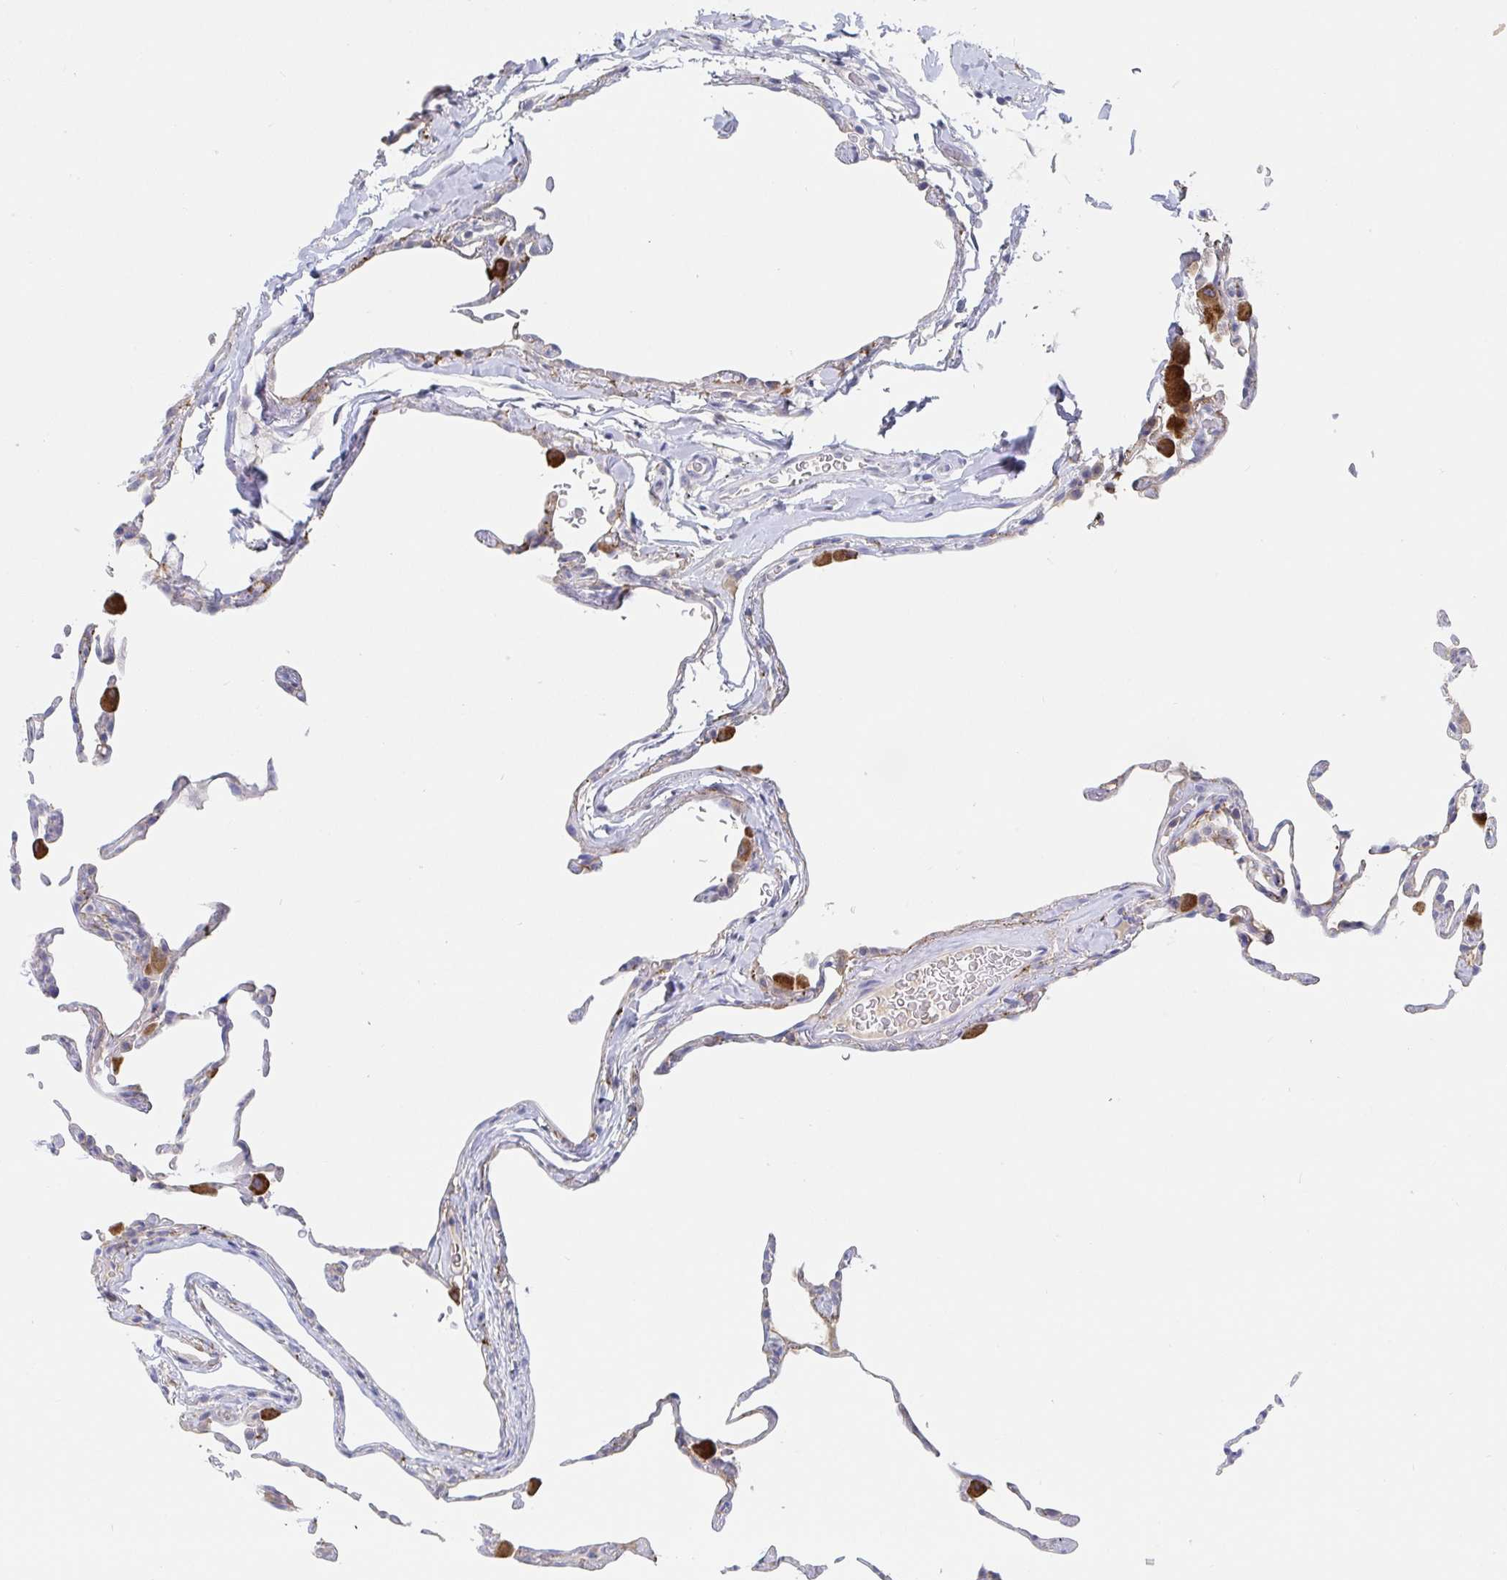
{"staining": {"intensity": "strong", "quantity": "<25%", "location": "cytoplasmic/membranous"}, "tissue": "lung", "cell_type": "Alveolar cells", "image_type": "normal", "snomed": [{"axis": "morphology", "description": "Normal tissue, NOS"}, {"axis": "topography", "description": "Lung"}], "caption": "IHC photomicrograph of benign lung: human lung stained using IHC reveals medium levels of strong protein expression localized specifically in the cytoplasmic/membranous of alveolar cells, appearing as a cytoplasmic/membranous brown color.", "gene": "ZNF100", "patient": {"sex": "female", "age": 57}}